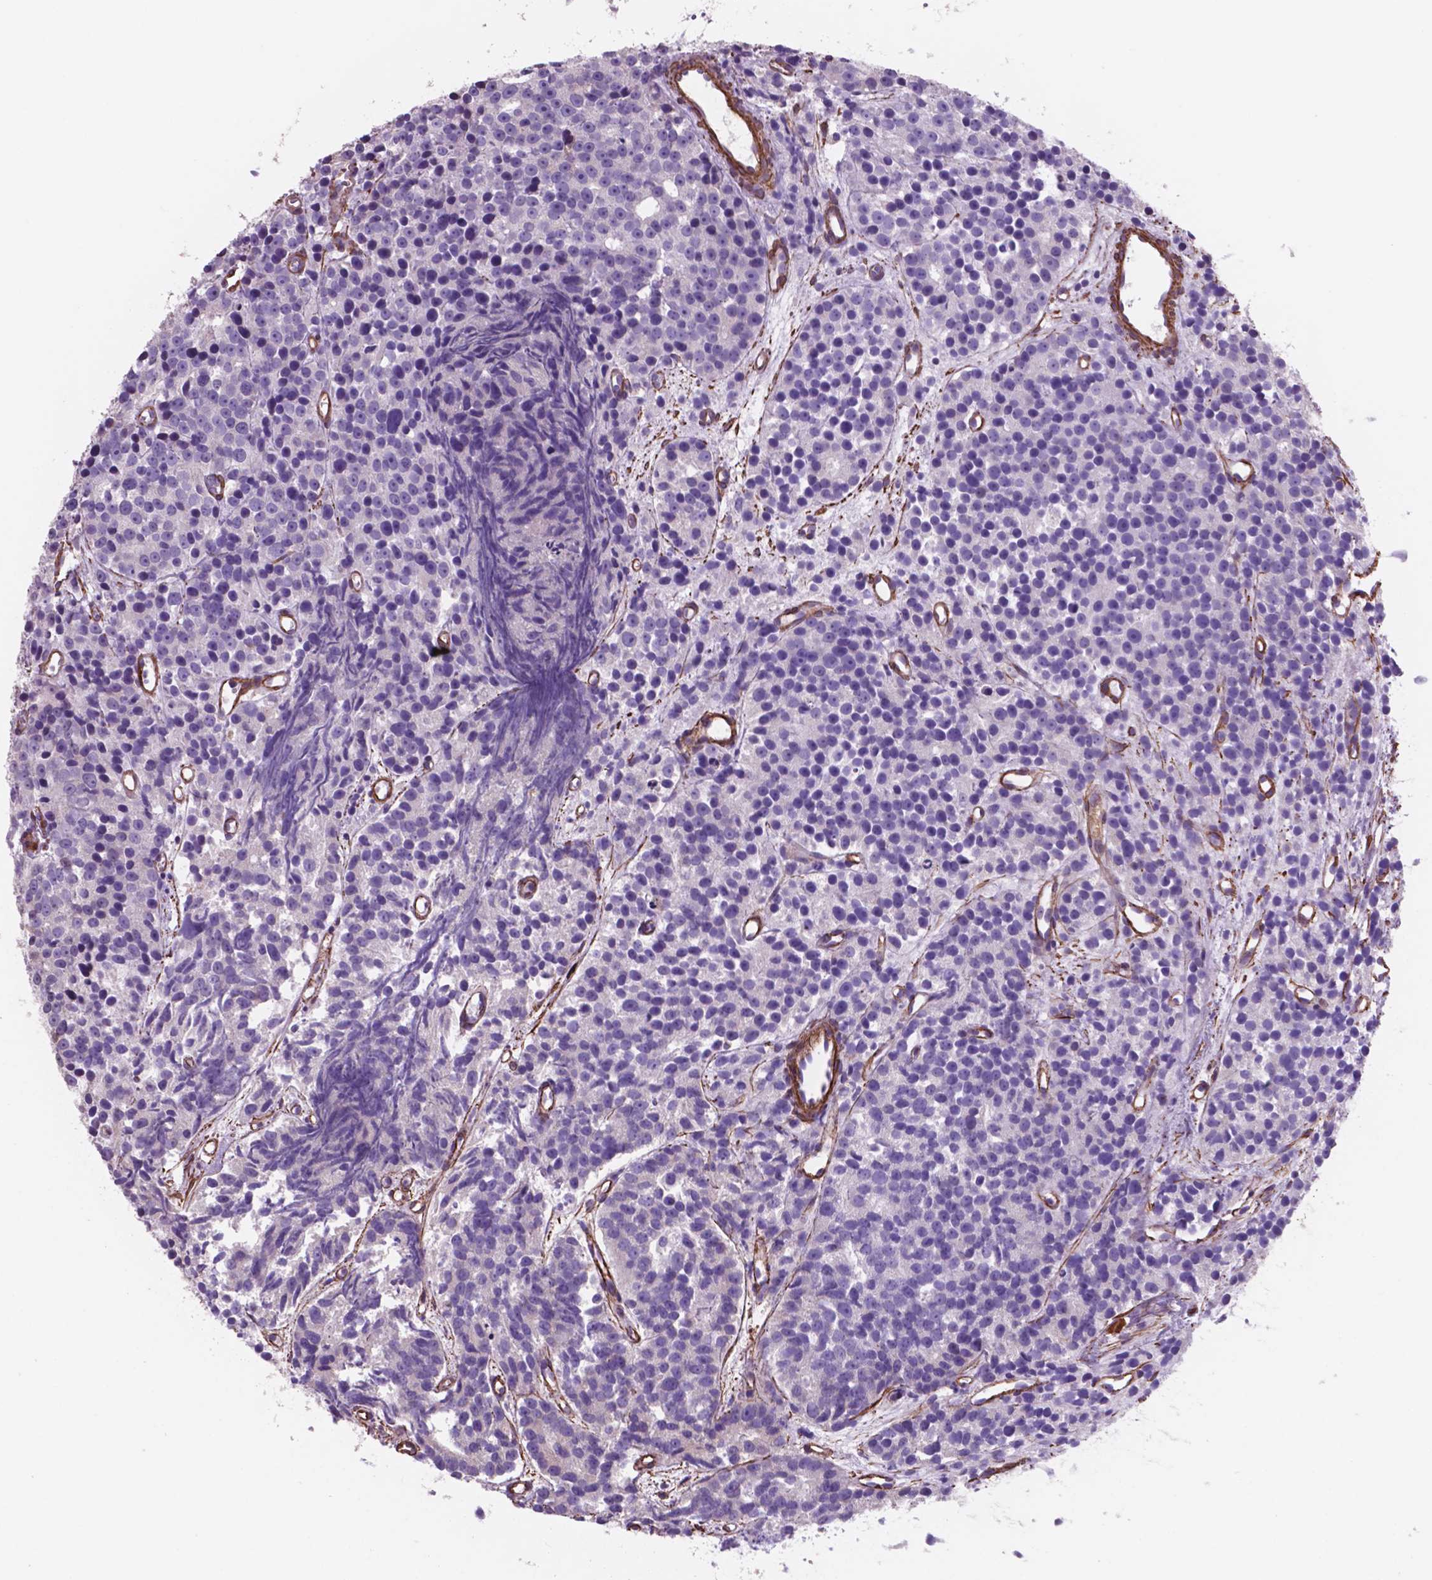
{"staining": {"intensity": "negative", "quantity": "none", "location": "none"}, "tissue": "prostate cancer", "cell_type": "Tumor cells", "image_type": "cancer", "snomed": [{"axis": "morphology", "description": "Adenocarcinoma, High grade"}, {"axis": "topography", "description": "Prostate"}], "caption": "DAB immunohistochemical staining of prostate cancer shows no significant positivity in tumor cells. (Brightfield microscopy of DAB immunohistochemistry (IHC) at high magnification).", "gene": "TOR2A", "patient": {"sex": "male", "age": 77}}